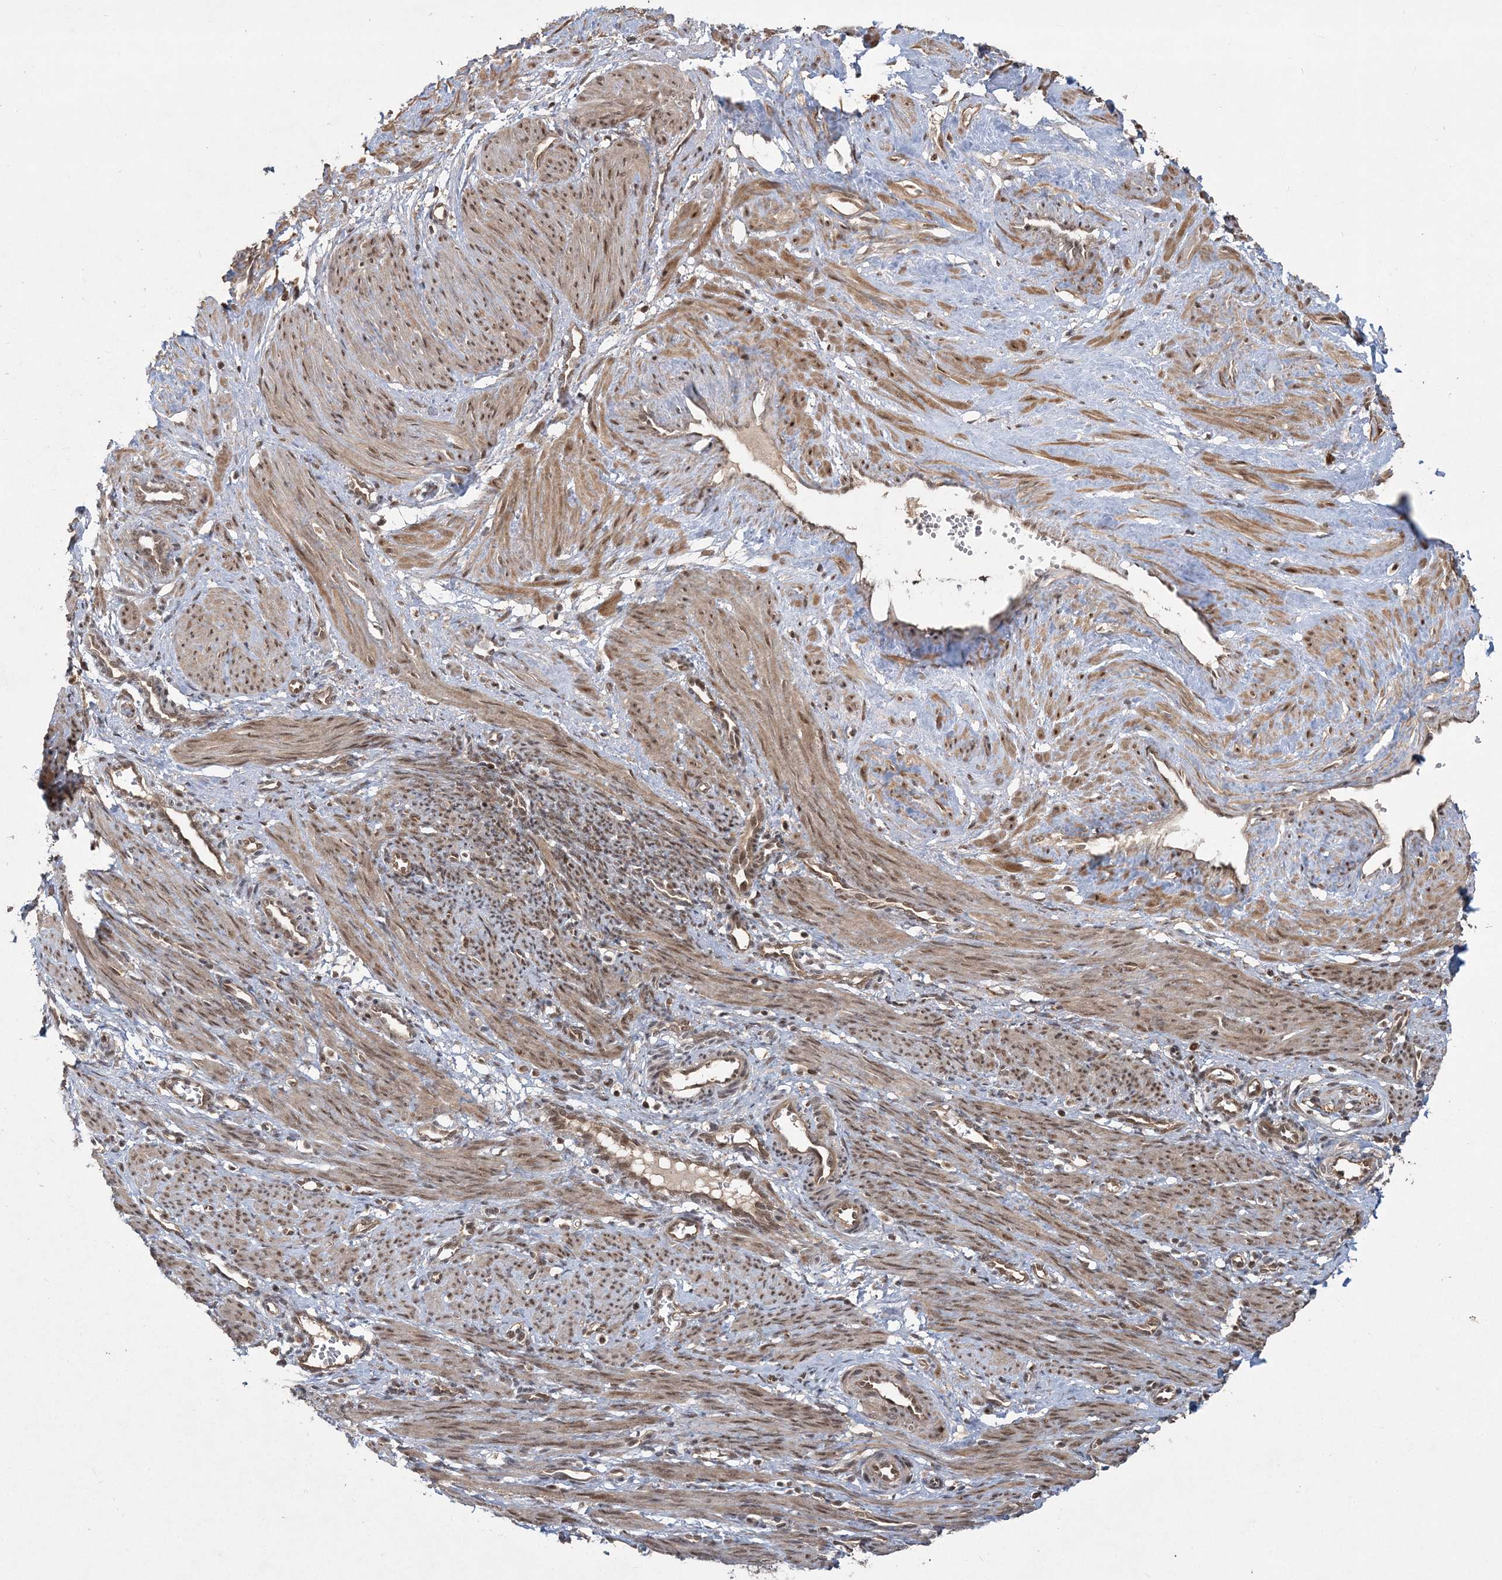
{"staining": {"intensity": "moderate", "quantity": ">75%", "location": "cytoplasmic/membranous,nuclear"}, "tissue": "smooth muscle", "cell_type": "Smooth muscle cells", "image_type": "normal", "snomed": [{"axis": "morphology", "description": "Normal tissue, NOS"}, {"axis": "topography", "description": "Endometrium"}], "caption": "Immunohistochemical staining of unremarkable human smooth muscle reveals >75% levels of moderate cytoplasmic/membranous,nuclear protein expression in approximately >75% of smooth muscle cells. (DAB IHC, brown staining for protein, blue staining for nuclei).", "gene": "COPS7B", "patient": {"sex": "female", "age": 33}}